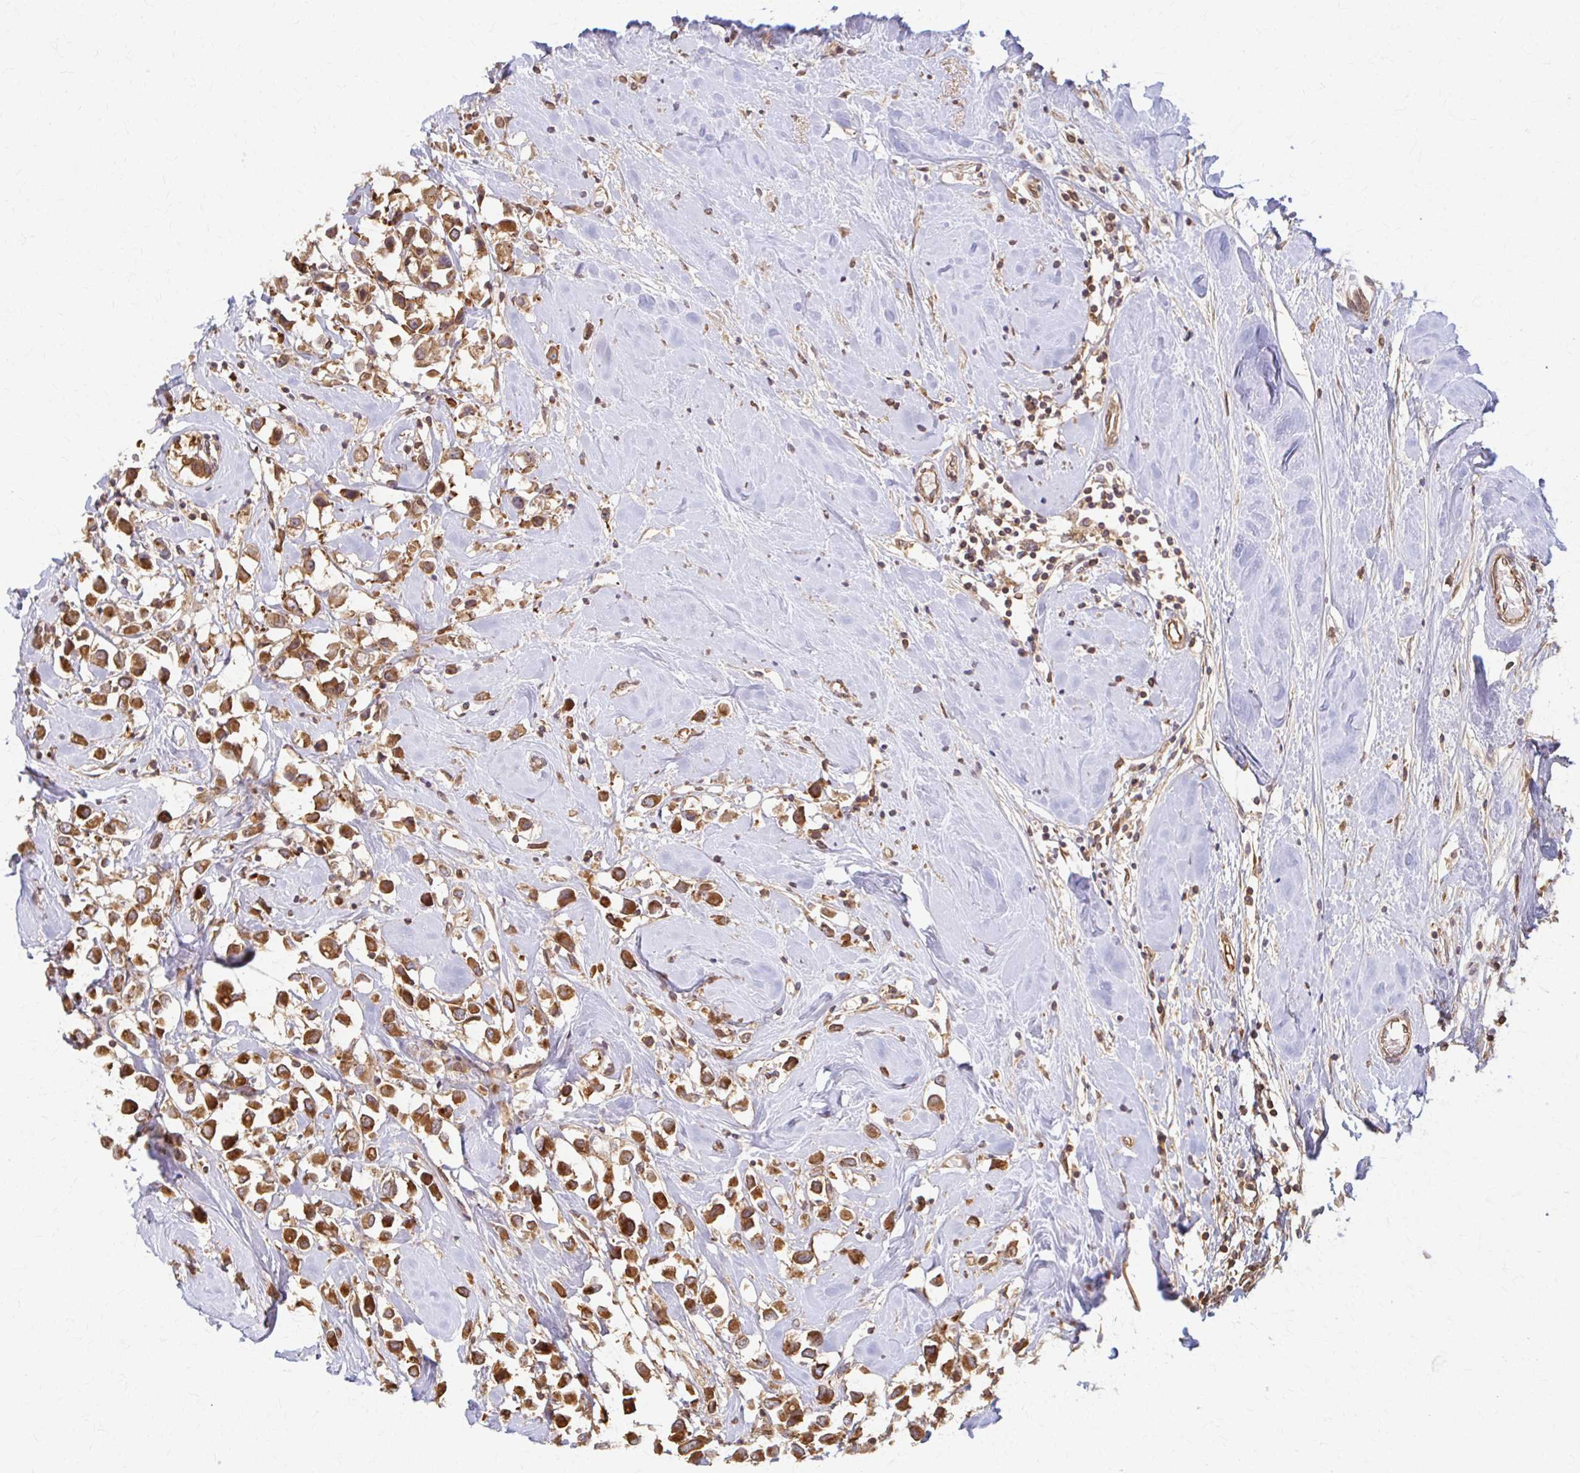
{"staining": {"intensity": "strong", "quantity": ">75%", "location": "cytoplasmic/membranous"}, "tissue": "breast cancer", "cell_type": "Tumor cells", "image_type": "cancer", "snomed": [{"axis": "morphology", "description": "Duct carcinoma"}, {"axis": "topography", "description": "Breast"}], "caption": "The image exhibits a brown stain indicating the presence of a protein in the cytoplasmic/membranous of tumor cells in breast invasive ductal carcinoma.", "gene": "ARHGAP35", "patient": {"sex": "female", "age": 61}}